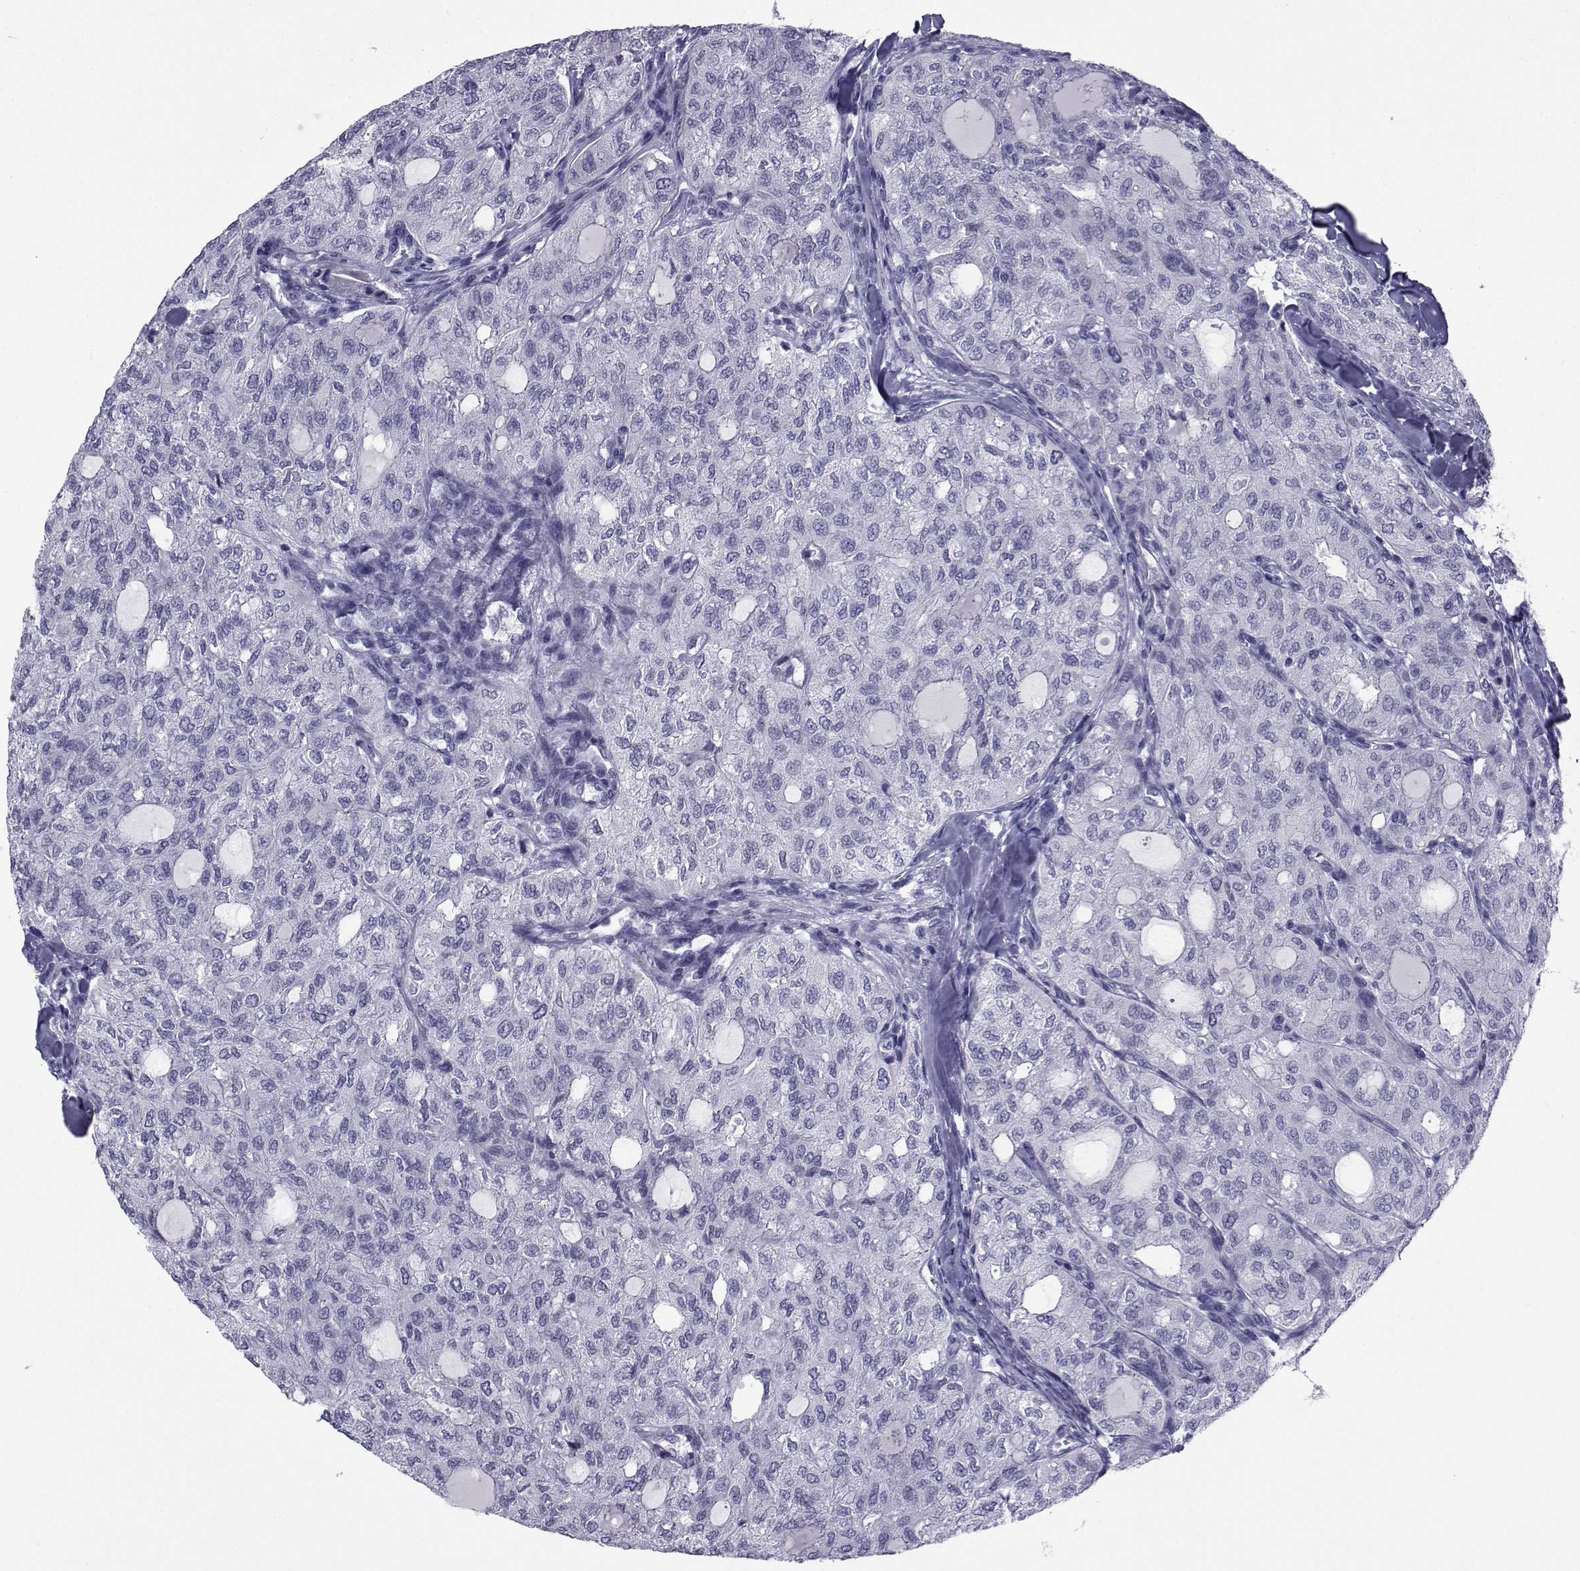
{"staining": {"intensity": "negative", "quantity": "none", "location": "none"}, "tissue": "thyroid cancer", "cell_type": "Tumor cells", "image_type": "cancer", "snomed": [{"axis": "morphology", "description": "Follicular adenoma carcinoma, NOS"}, {"axis": "topography", "description": "Thyroid gland"}], "caption": "The photomicrograph displays no staining of tumor cells in thyroid cancer.", "gene": "SPANXD", "patient": {"sex": "male", "age": 75}}